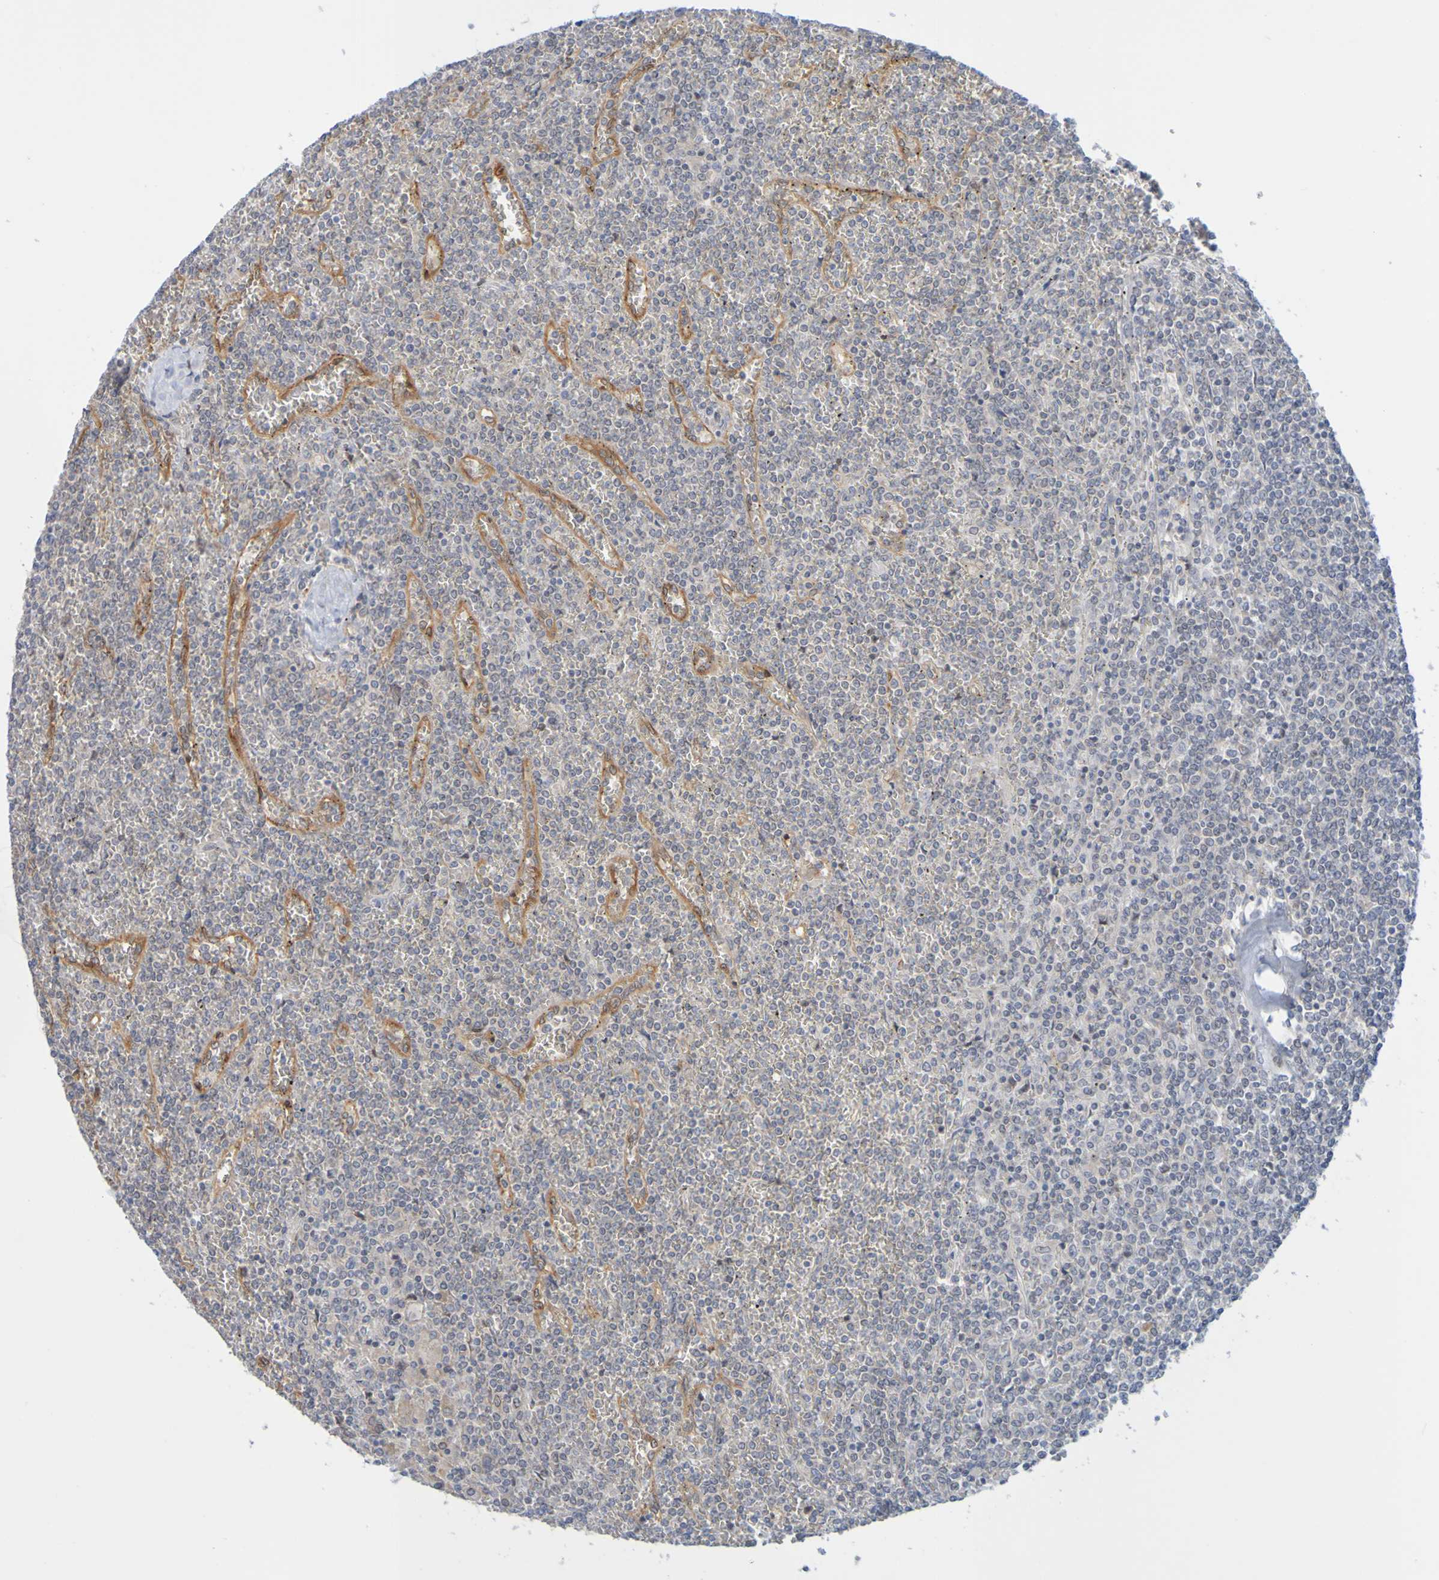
{"staining": {"intensity": "weak", "quantity": "<25%", "location": "cytoplasmic/membranous"}, "tissue": "lymphoma", "cell_type": "Tumor cells", "image_type": "cancer", "snomed": [{"axis": "morphology", "description": "Malignant lymphoma, non-Hodgkin's type, Low grade"}, {"axis": "topography", "description": "Spleen"}], "caption": "Image shows no significant protein staining in tumor cells of malignant lymphoma, non-Hodgkin's type (low-grade).", "gene": "LILRB5", "patient": {"sex": "female", "age": 19}}